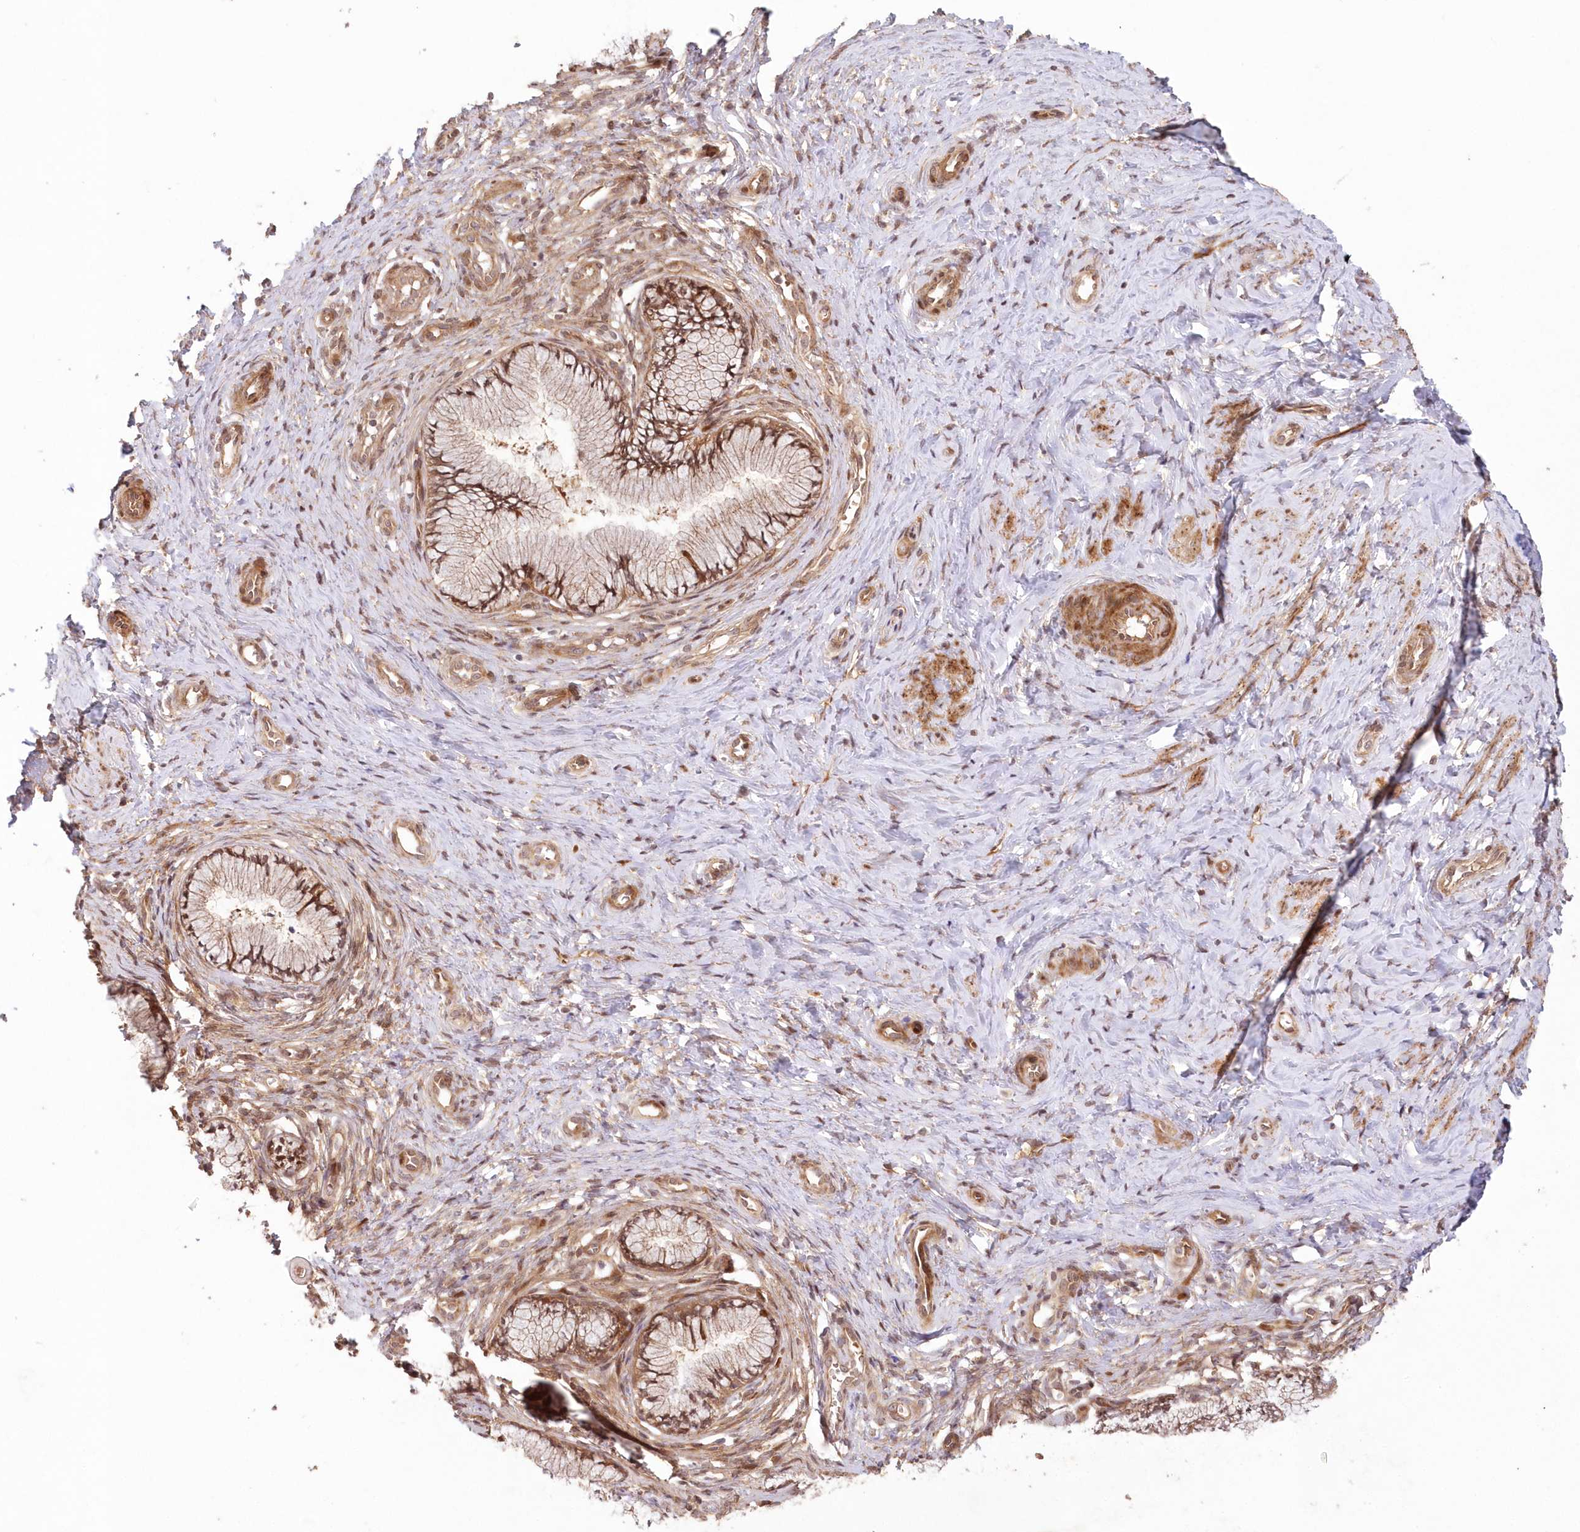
{"staining": {"intensity": "moderate", "quantity": ">75%", "location": "cytoplasmic/membranous,nuclear"}, "tissue": "cervix", "cell_type": "Glandular cells", "image_type": "normal", "snomed": [{"axis": "morphology", "description": "Normal tissue, NOS"}, {"axis": "topography", "description": "Cervix"}], "caption": "This is an image of immunohistochemistry staining of unremarkable cervix, which shows moderate staining in the cytoplasmic/membranous,nuclear of glandular cells.", "gene": "UBTD2", "patient": {"sex": "female", "age": 36}}